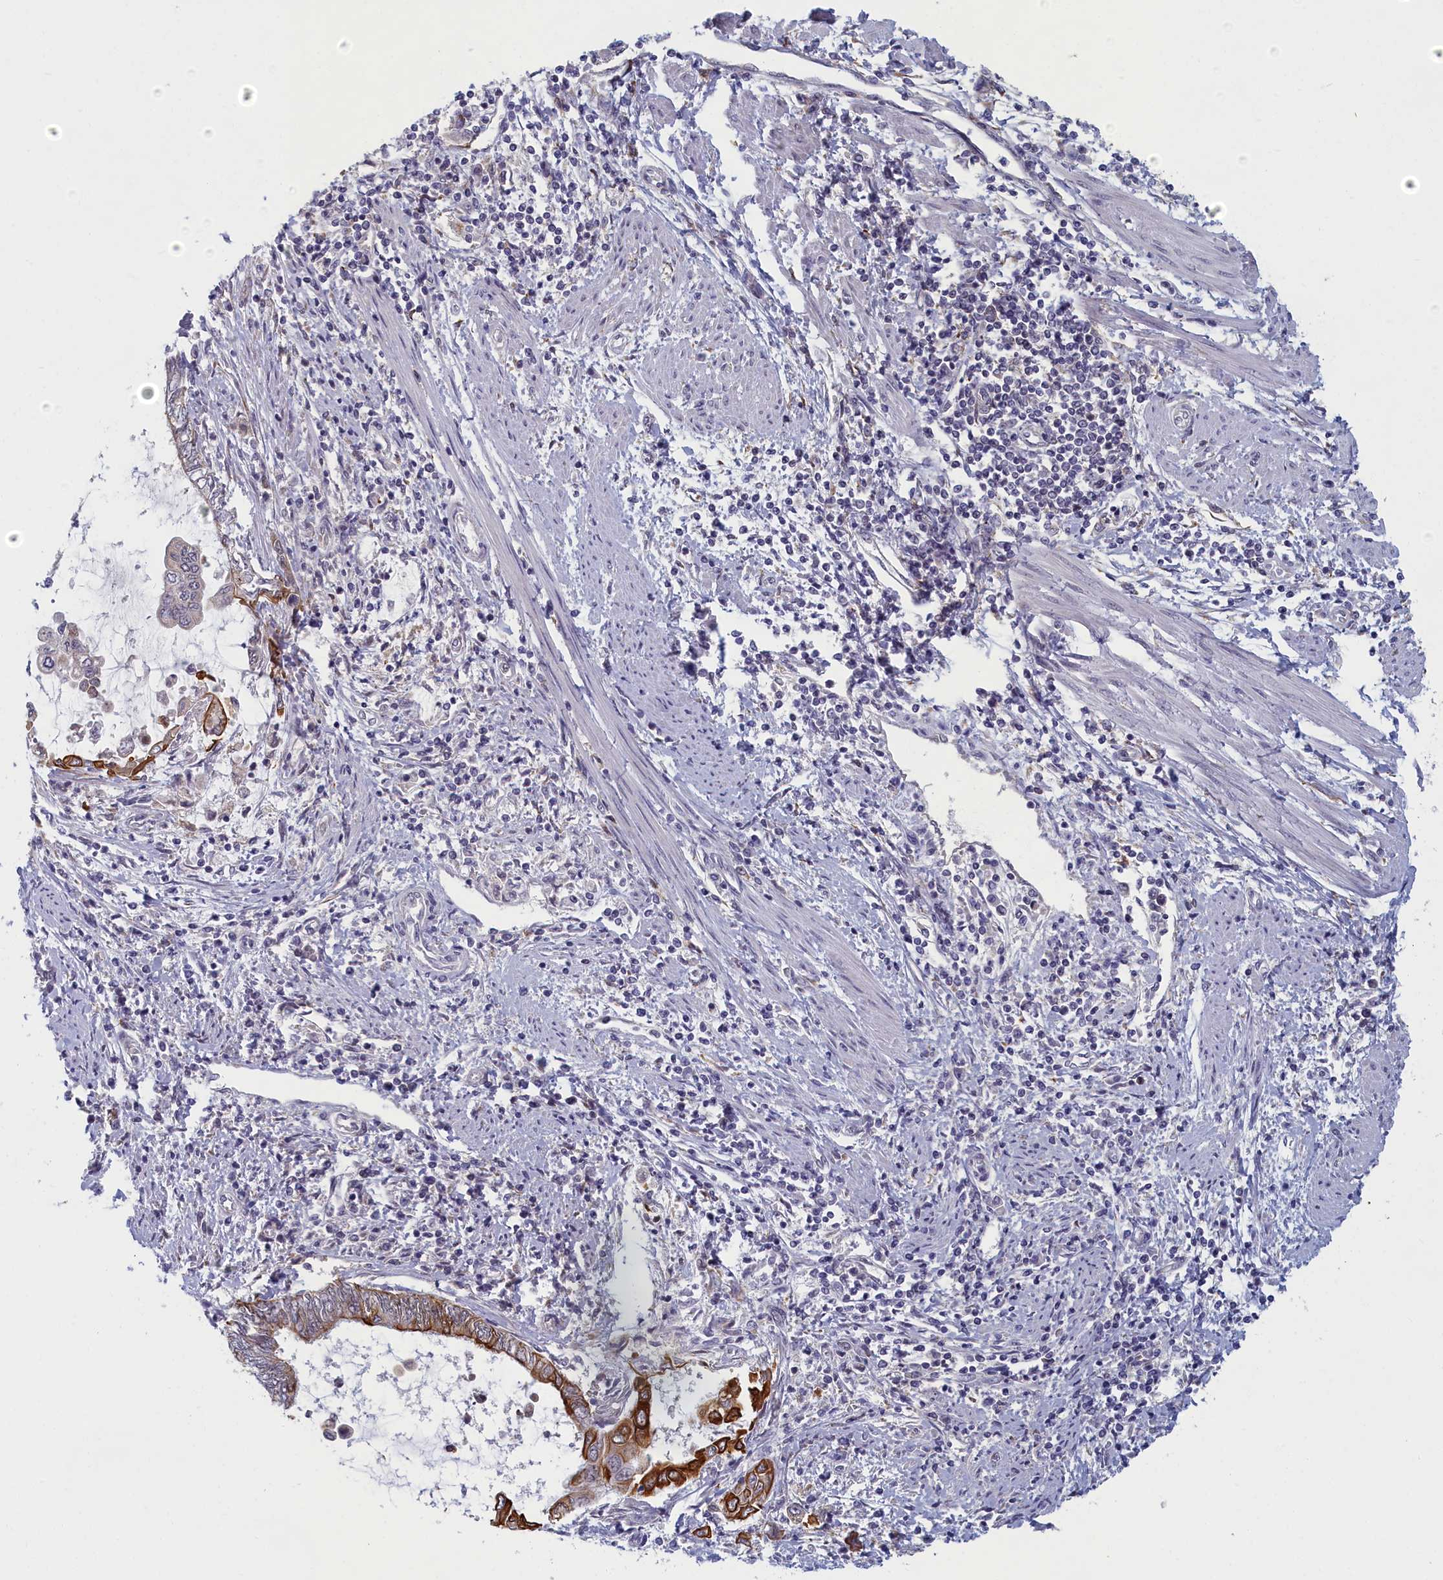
{"staining": {"intensity": "strong", "quantity": "<25%", "location": "cytoplasmic/membranous"}, "tissue": "endometrial cancer", "cell_type": "Tumor cells", "image_type": "cancer", "snomed": [{"axis": "morphology", "description": "Adenocarcinoma, NOS"}, {"axis": "topography", "description": "Uterus"}, {"axis": "topography", "description": "Endometrium"}], "caption": "Human endometrial adenocarcinoma stained with a brown dye reveals strong cytoplasmic/membranous positive staining in about <25% of tumor cells.", "gene": "DNAJC17", "patient": {"sex": "female", "age": 70}}